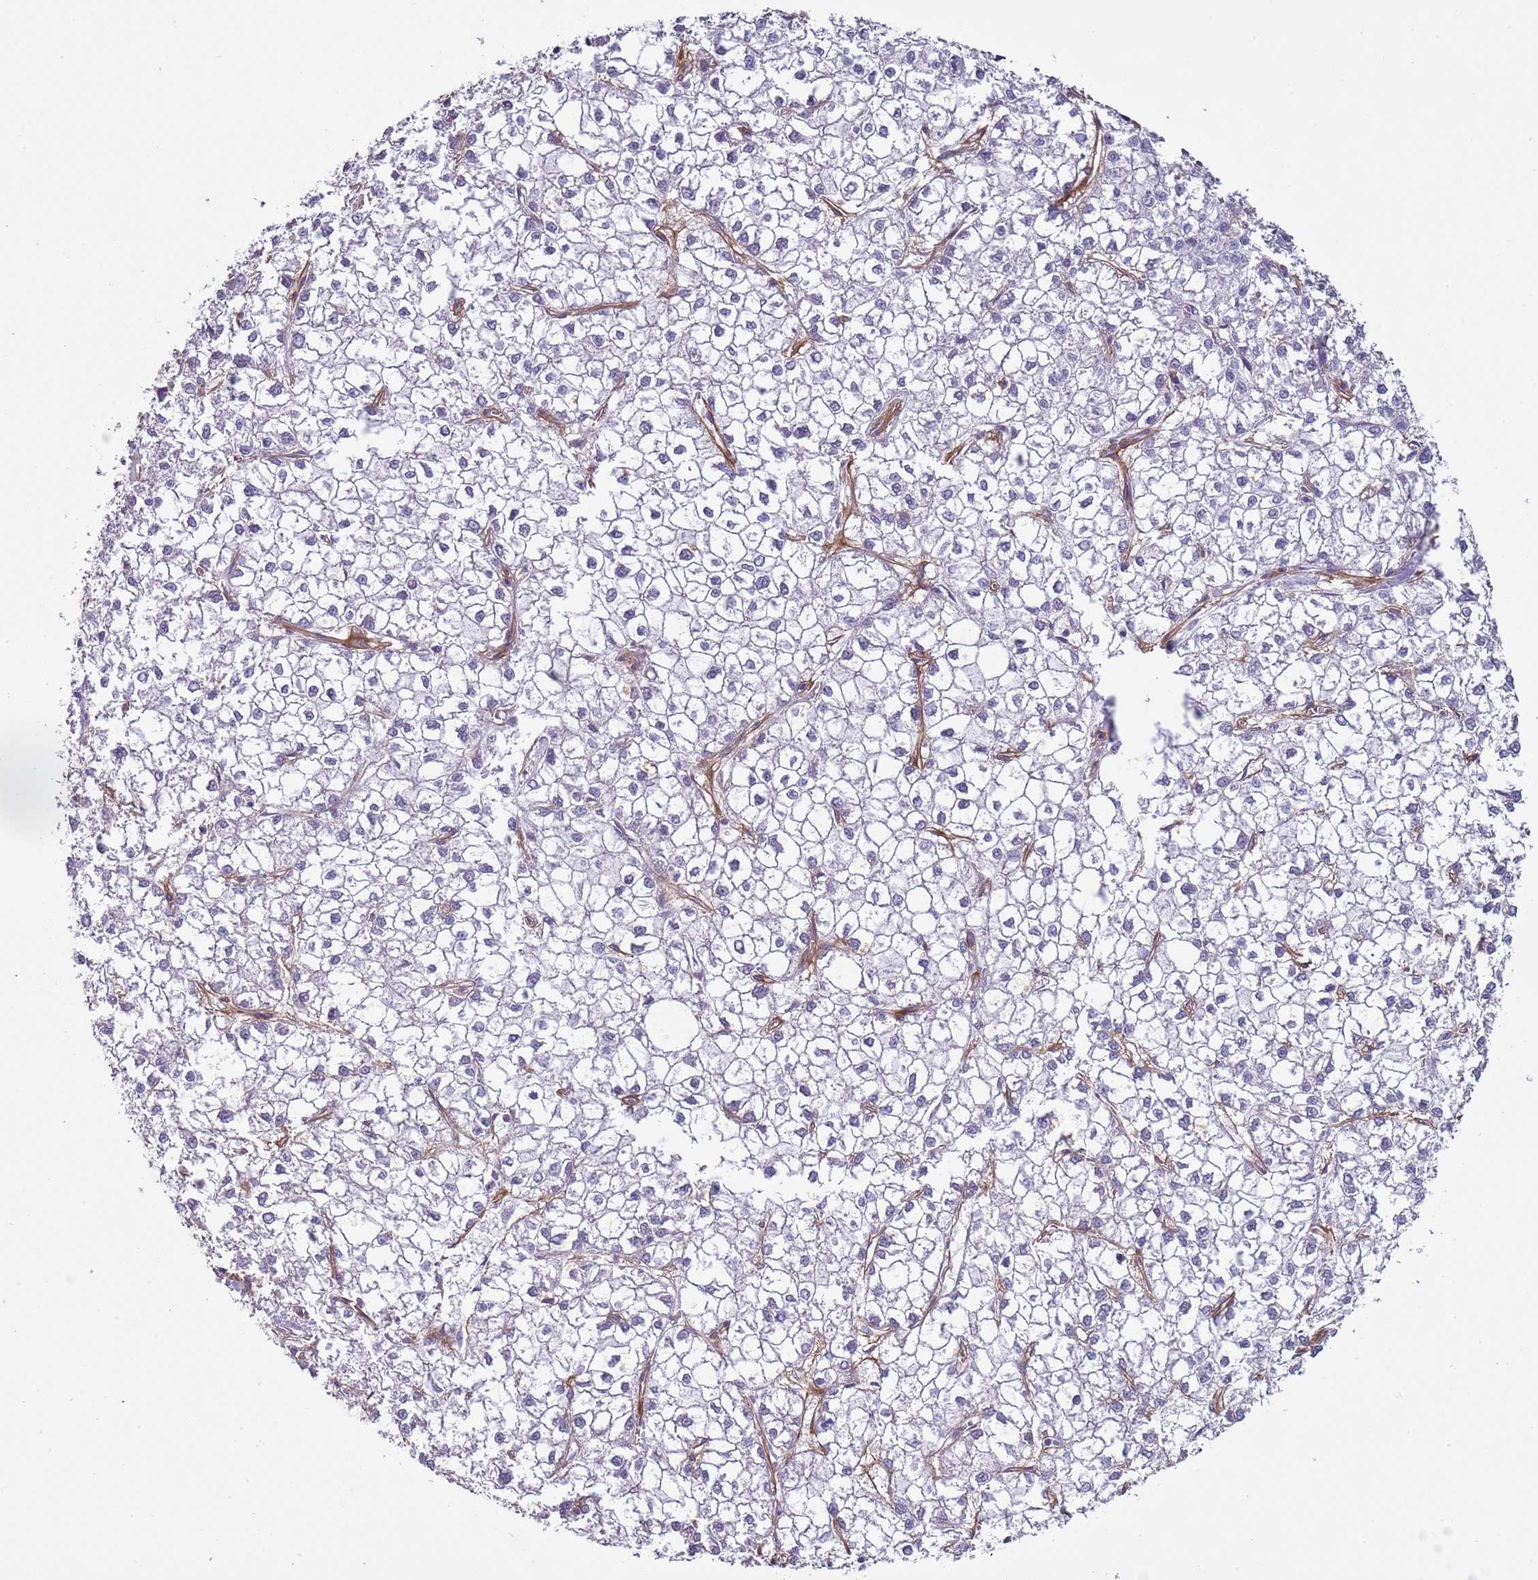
{"staining": {"intensity": "negative", "quantity": "none", "location": "none"}, "tissue": "liver cancer", "cell_type": "Tumor cells", "image_type": "cancer", "snomed": [{"axis": "morphology", "description": "Carcinoma, Hepatocellular, NOS"}, {"axis": "topography", "description": "Liver"}], "caption": "This photomicrograph is of liver hepatocellular carcinoma stained with immunohistochemistry to label a protein in brown with the nuclei are counter-stained blue. There is no staining in tumor cells.", "gene": "TINAGL1", "patient": {"sex": "female", "age": 43}}